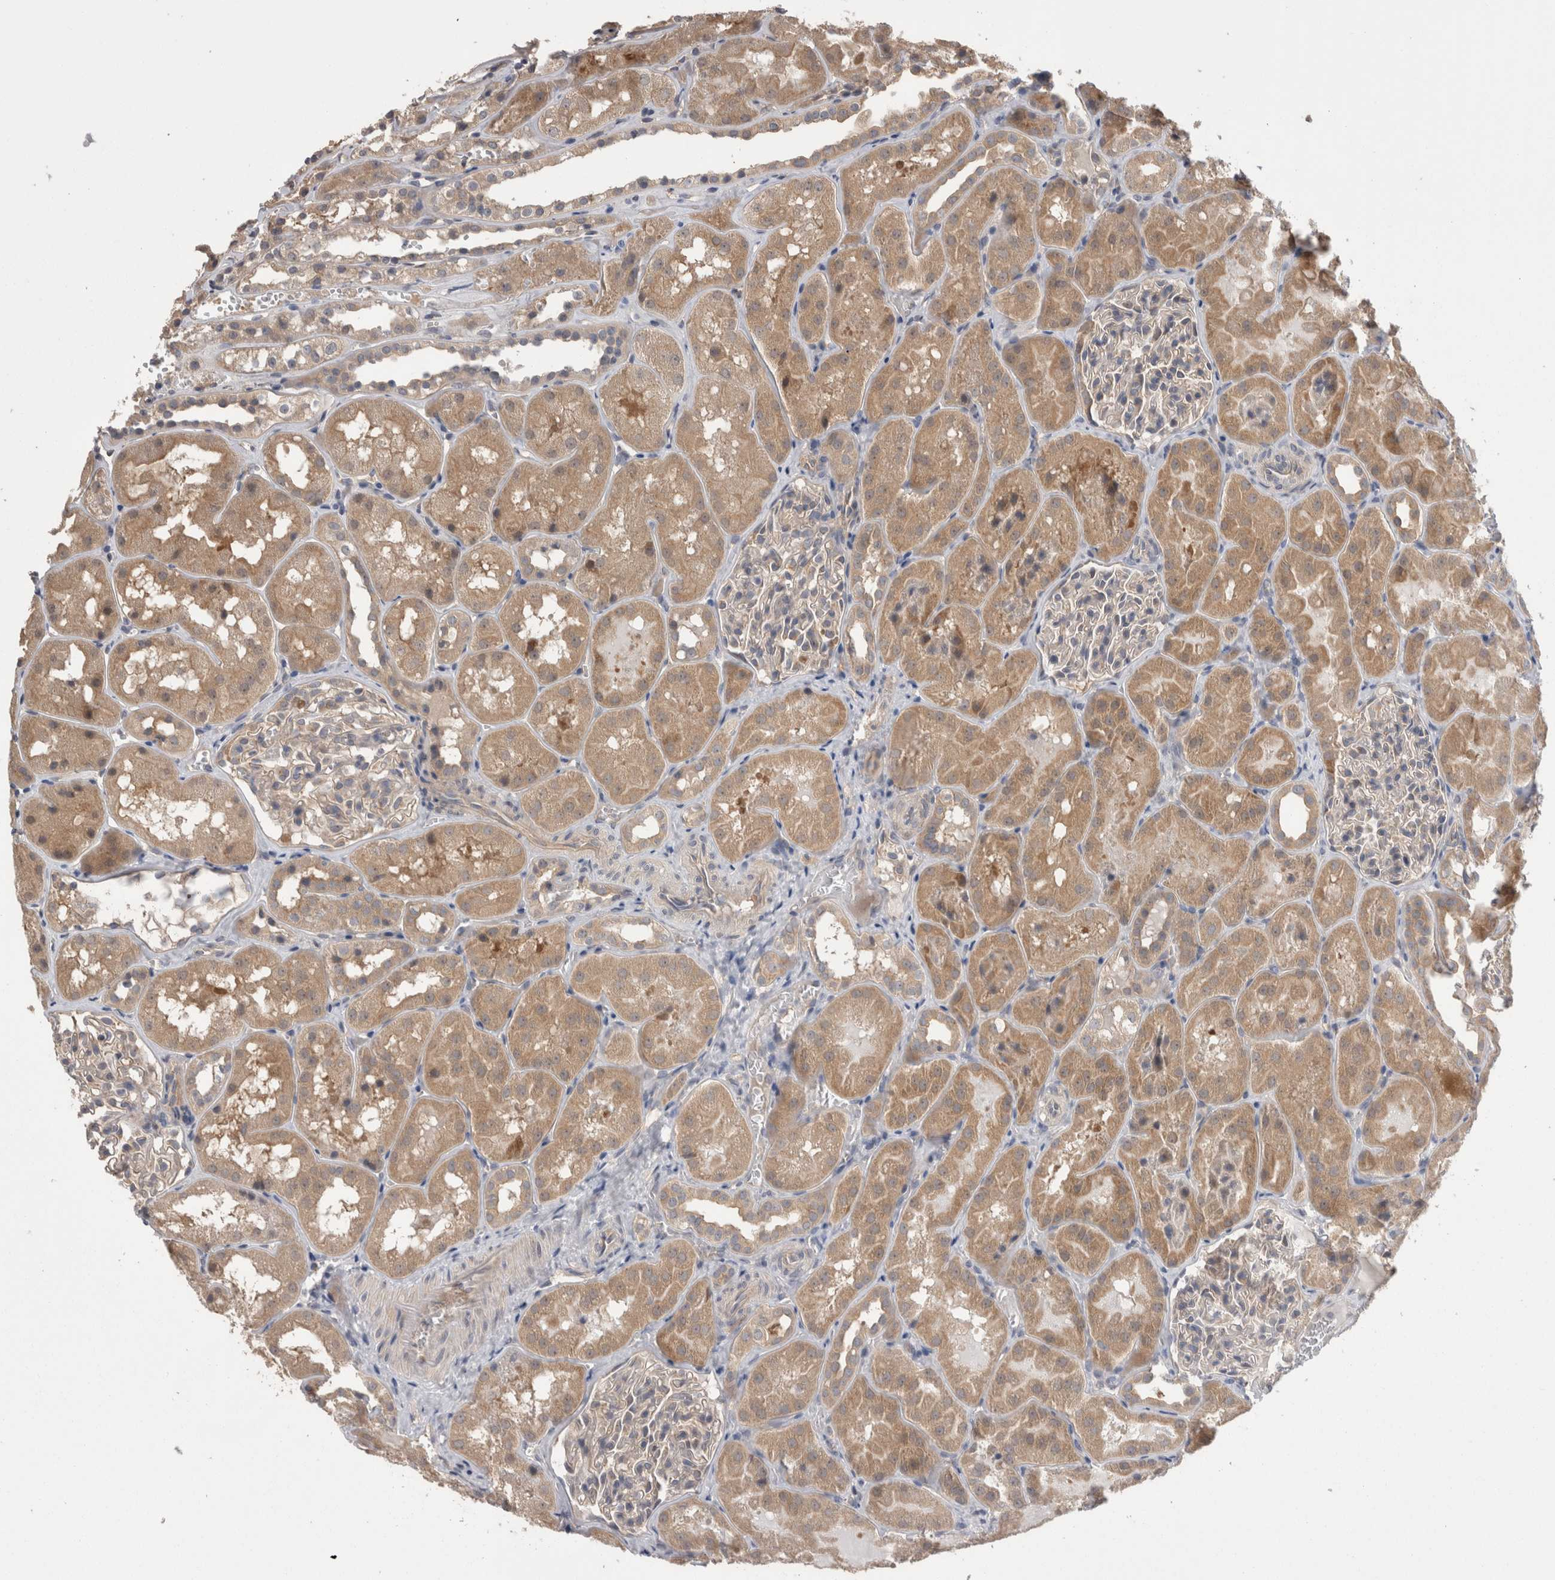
{"staining": {"intensity": "negative", "quantity": "none", "location": "none"}, "tissue": "kidney", "cell_type": "Cells in glomeruli", "image_type": "normal", "snomed": [{"axis": "morphology", "description": "Normal tissue, NOS"}, {"axis": "topography", "description": "Kidney"}], "caption": "Kidney stained for a protein using IHC shows no expression cells in glomeruli.", "gene": "DCTN6", "patient": {"sex": "male", "age": 16}}